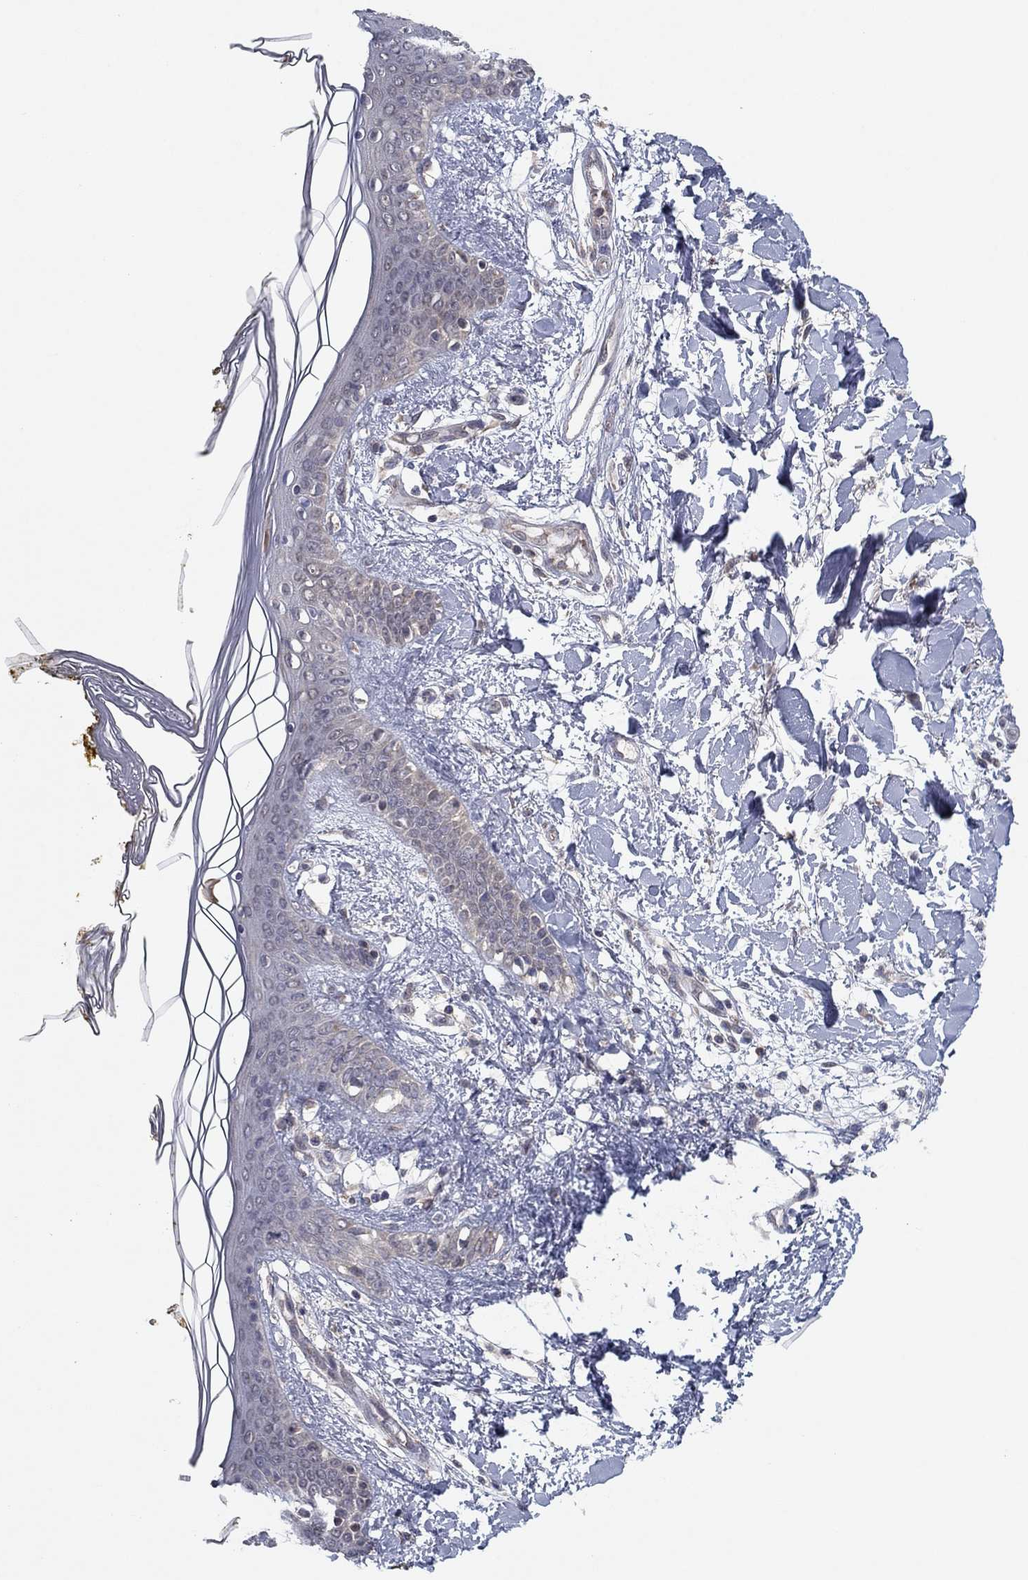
{"staining": {"intensity": "negative", "quantity": "none", "location": "none"}, "tissue": "skin", "cell_type": "Fibroblasts", "image_type": "normal", "snomed": [{"axis": "morphology", "description": "Normal tissue, NOS"}, {"axis": "topography", "description": "Skin"}], "caption": "Protein analysis of unremarkable skin reveals no significant staining in fibroblasts.", "gene": "GRHPR", "patient": {"sex": "female", "age": 34}}